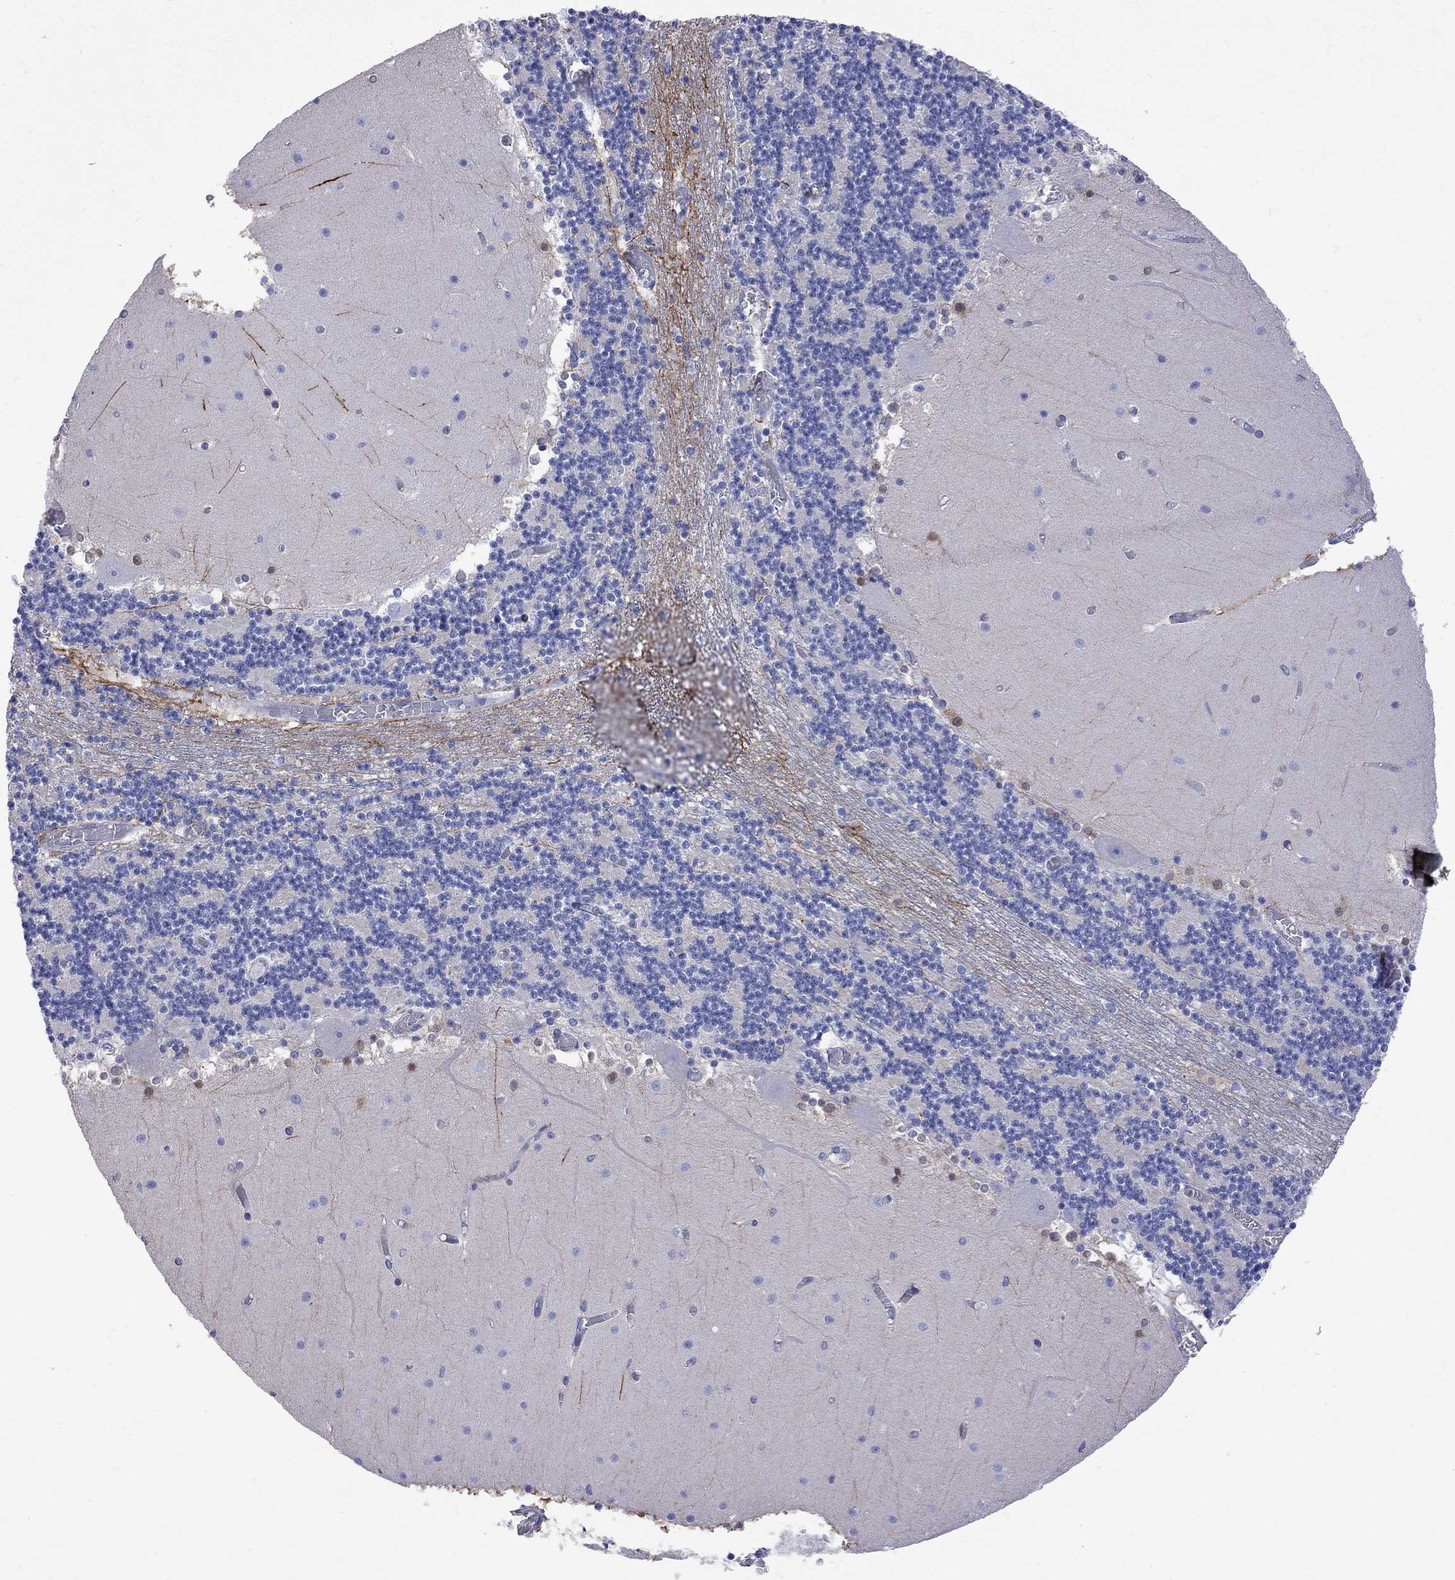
{"staining": {"intensity": "weak", "quantity": "<25%", "location": "cytoplasmic/membranous"}, "tissue": "cerebellum", "cell_type": "Cells in granular layer", "image_type": "normal", "snomed": [{"axis": "morphology", "description": "Normal tissue, NOS"}, {"axis": "topography", "description": "Cerebellum"}], "caption": "High magnification brightfield microscopy of benign cerebellum stained with DAB (brown) and counterstained with hematoxylin (blue): cells in granular layer show no significant expression.", "gene": "S100A3", "patient": {"sex": "female", "age": 28}}